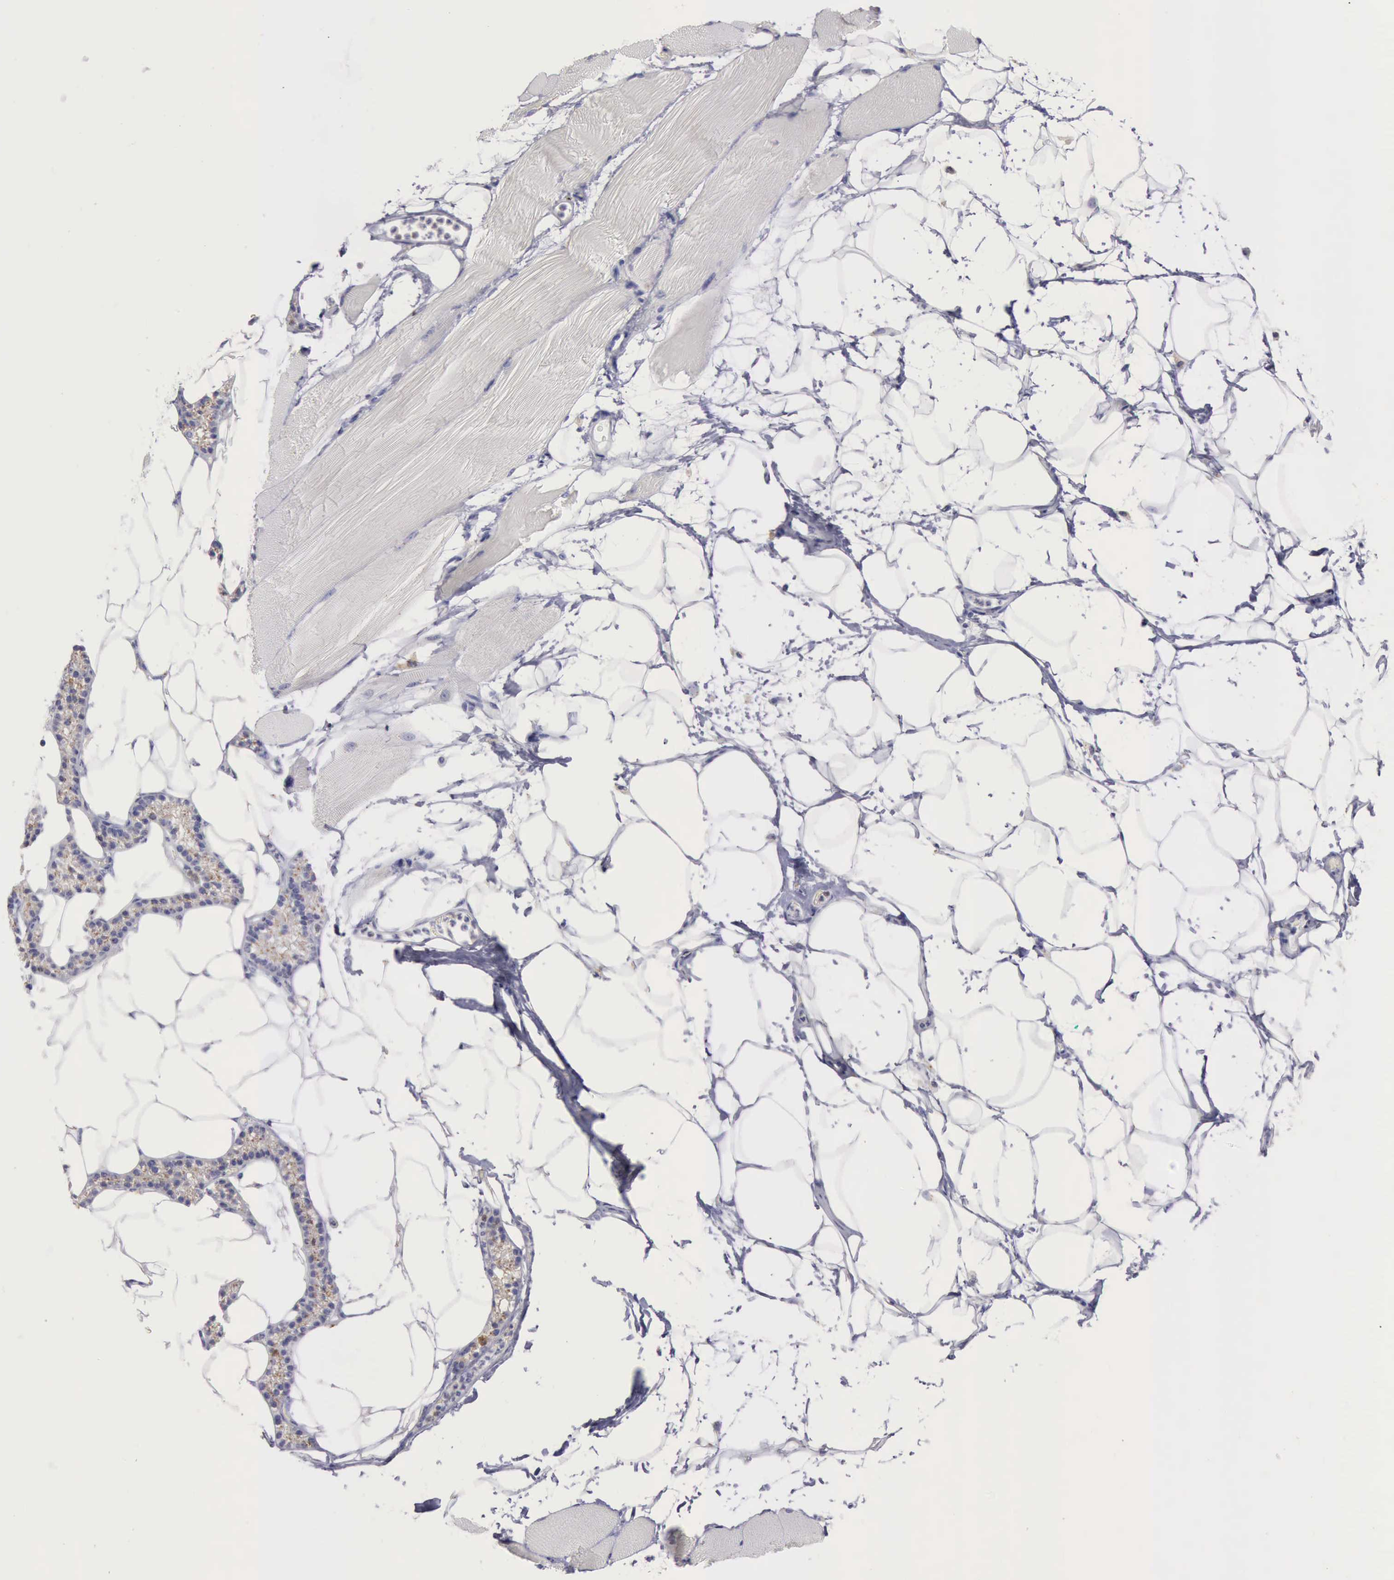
{"staining": {"intensity": "negative", "quantity": "none", "location": "none"}, "tissue": "skeletal muscle", "cell_type": "Myocytes", "image_type": "normal", "snomed": [{"axis": "morphology", "description": "Normal tissue, NOS"}, {"axis": "topography", "description": "Skeletal muscle"}, {"axis": "topography", "description": "Parathyroid gland"}], "caption": "An IHC photomicrograph of unremarkable skeletal muscle is shown. There is no staining in myocytes of skeletal muscle. (Immunohistochemistry, brightfield microscopy, high magnification).", "gene": "CTSS", "patient": {"sex": "female", "age": 37}}